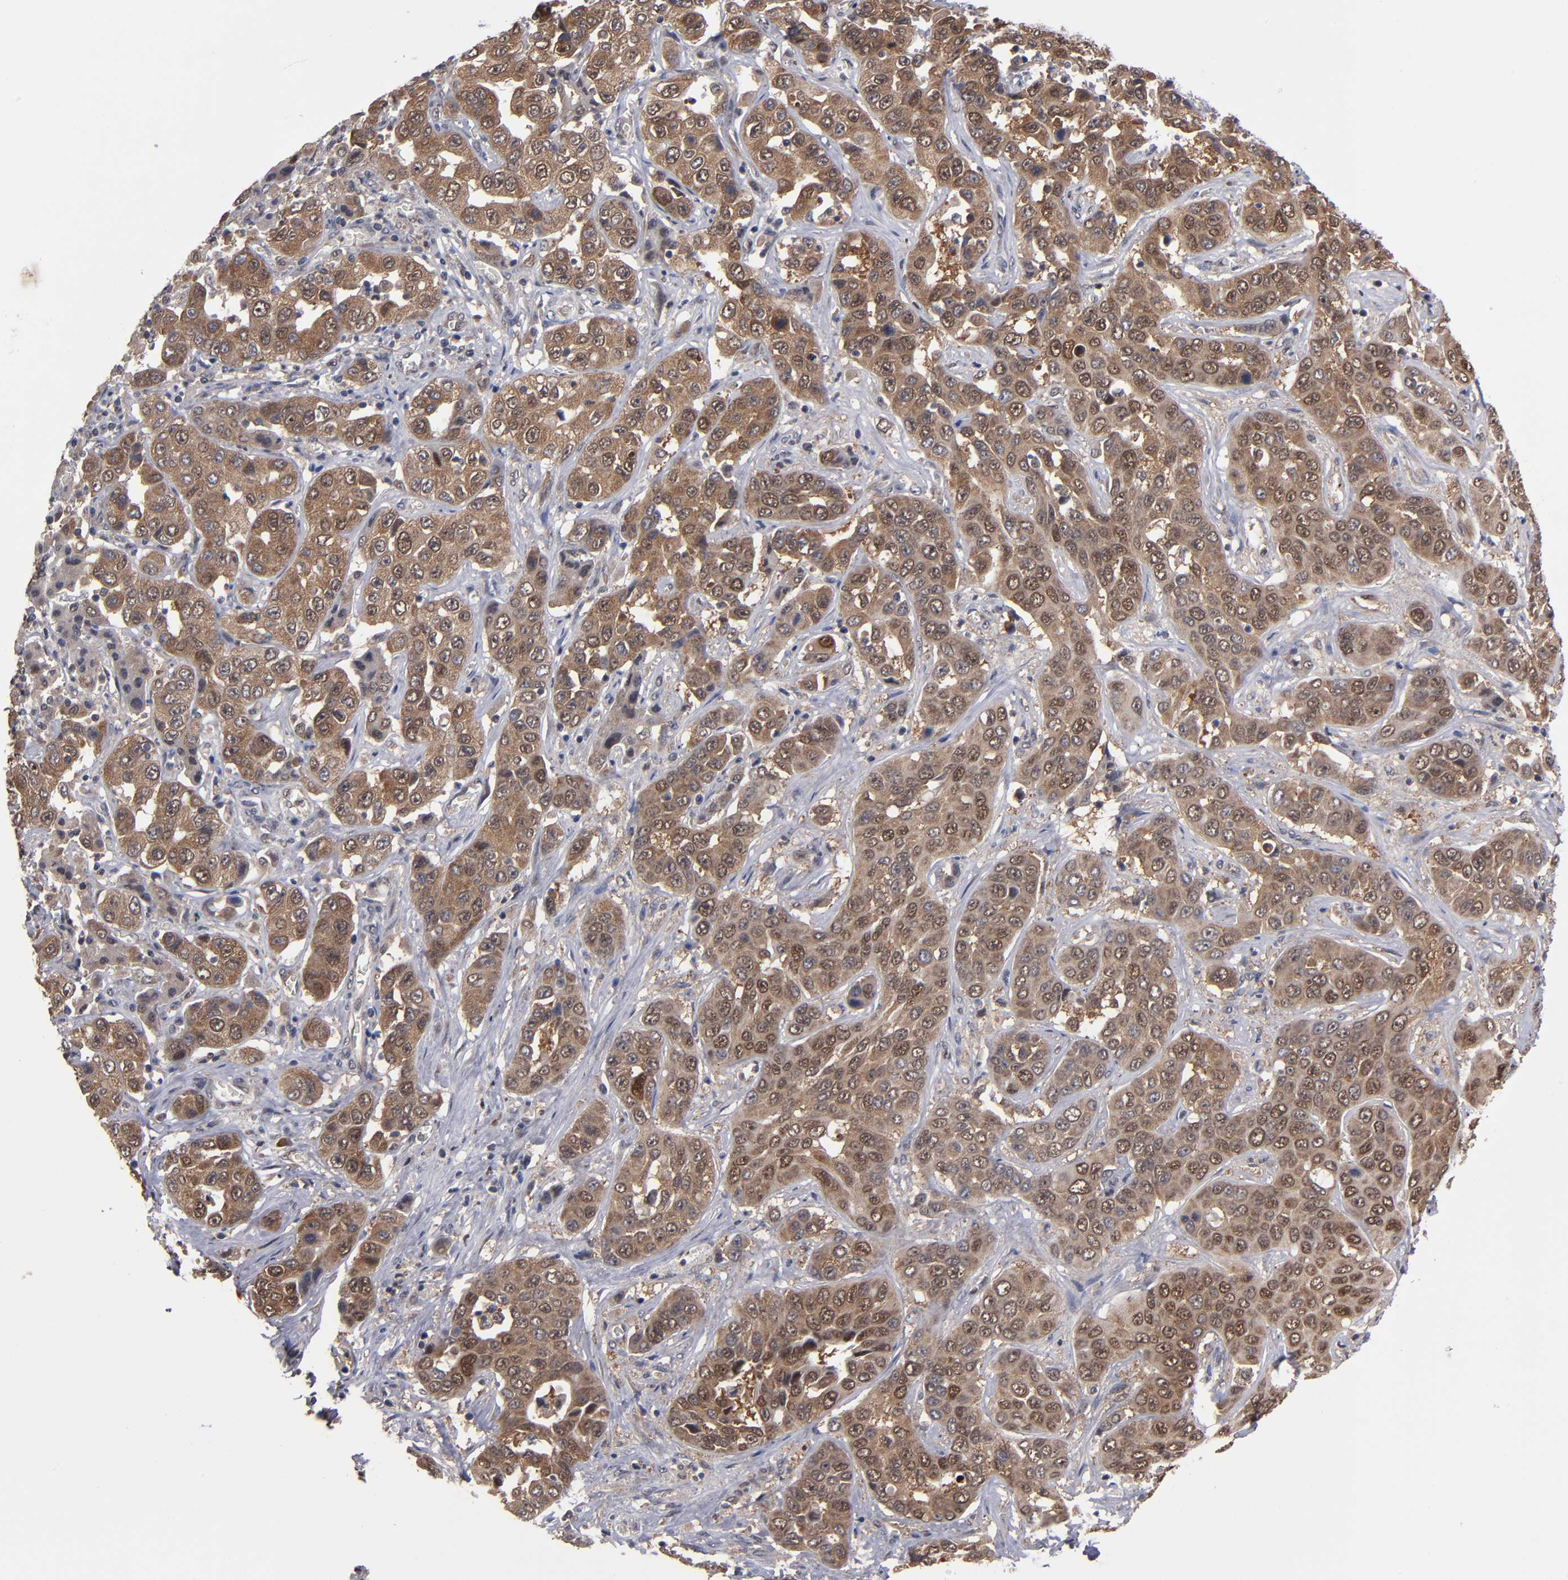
{"staining": {"intensity": "strong", "quantity": ">75%", "location": "cytoplasmic/membranous"}, "tissue": "liver cancer", "cell_type": "Tumor cells", "image_type": "cancer", "snomed": [{"axis": "morphology", "description": "Cholangiocarcinoma"}, {"axis": "topography", "description": "Liver"}], "caption": "Immunohistochemistry (IHC) of liver cancer reveals high levels of strong cytoplasmic/membranous positivity in approximately >75% of tumor cells.", "gene": "ALG13", "patient": {"sex": "female", "age": 52}}